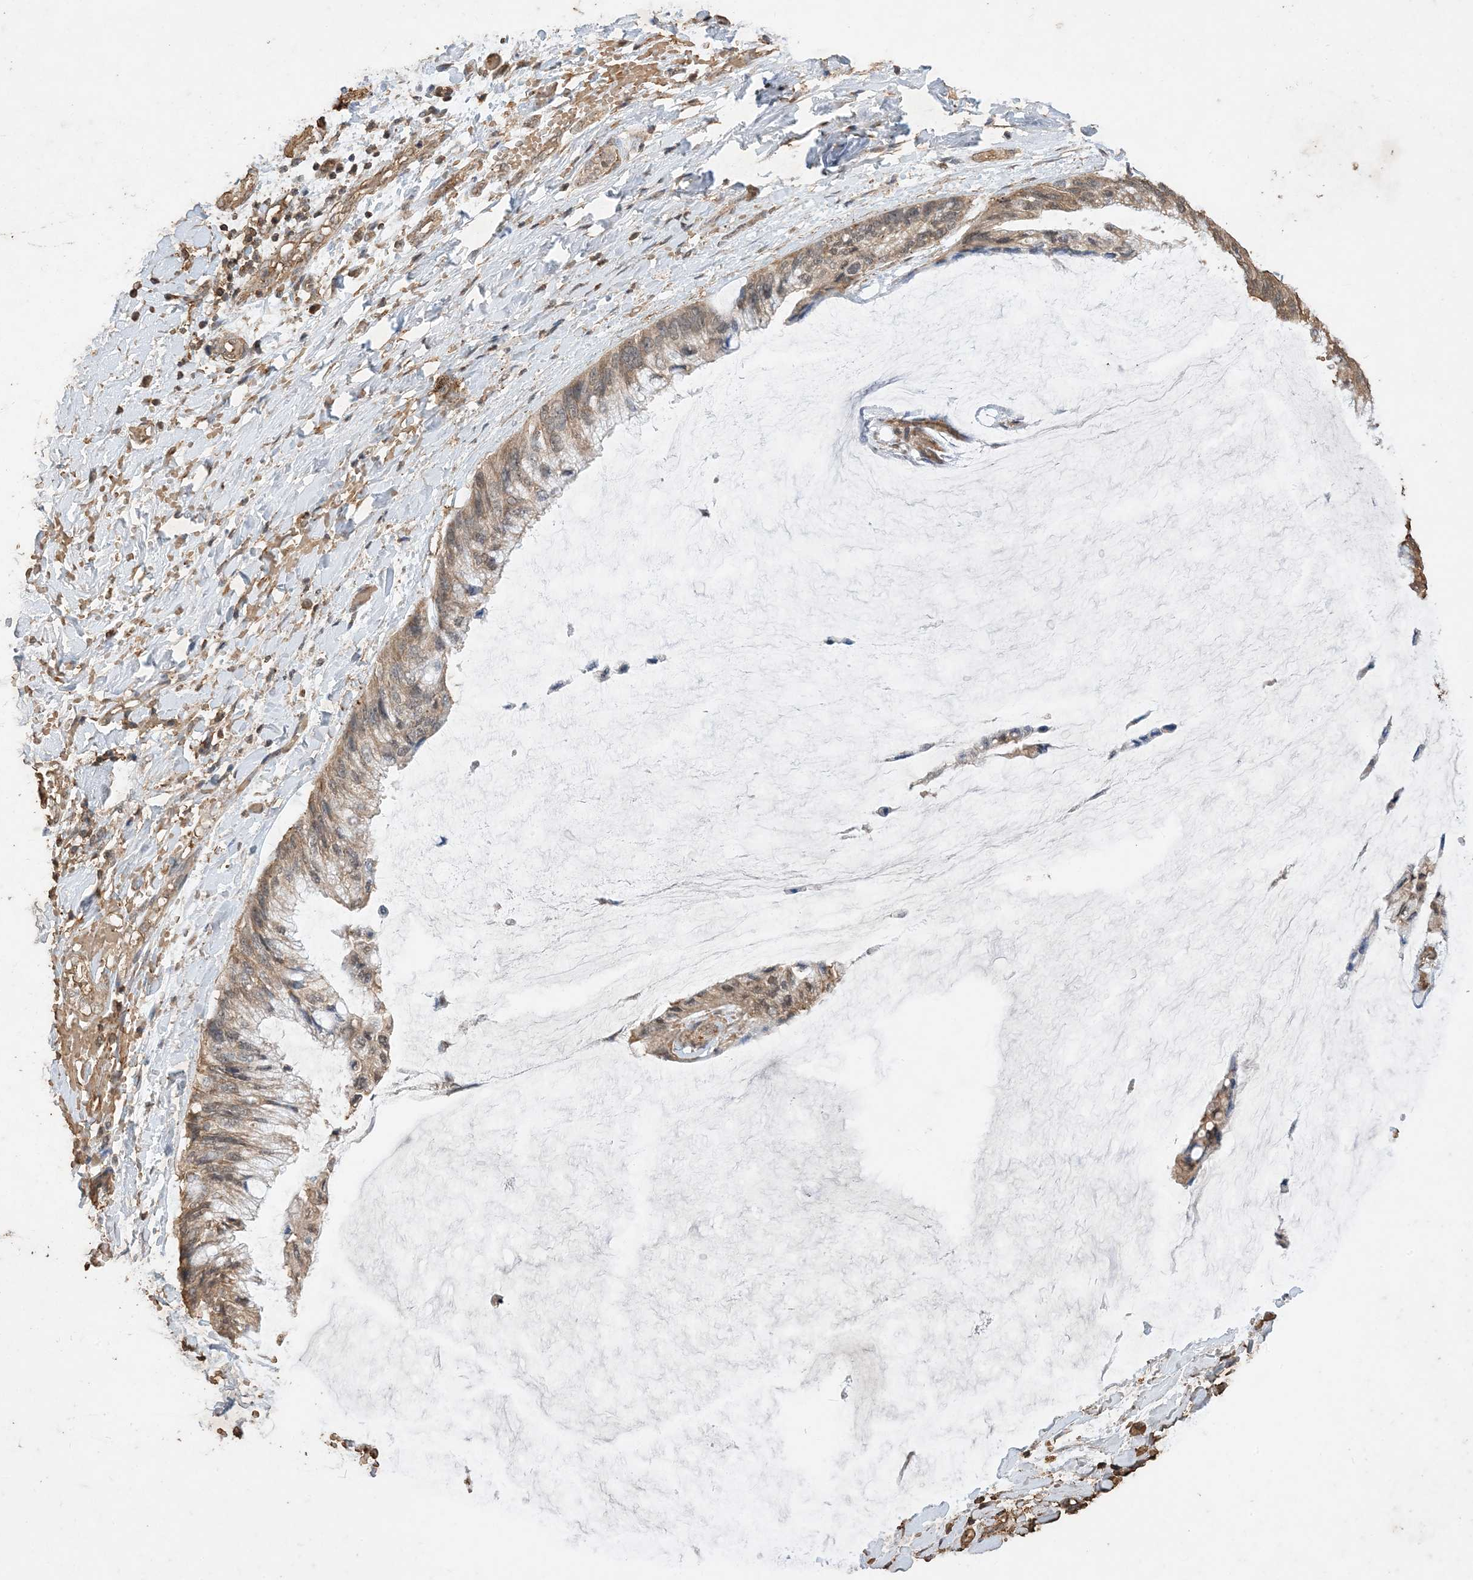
{"staining": {"intensity": "moderate", "quantity": ">75%", "location": "cytoplasmic/membranous"}, "tissue": "ovarian cancer", "cell_type": "Tumor cells", "image_type": "cancer", "snomed": [{"axis": "morphology", "description": "Cystadenocarcinoma, mucinous, NOS"}, {"axis": "topography", "description": "Ovary"}], "caption": "Immunohistochemical staining of human ovarian mucinous cystadenocarcinoma shows medium levels of moderate cytoplasmic/membranous protein expression in approximately >75% of tumor cells.", "gene": "HPS4", "patient": {"sex": "female", "age": 39}}